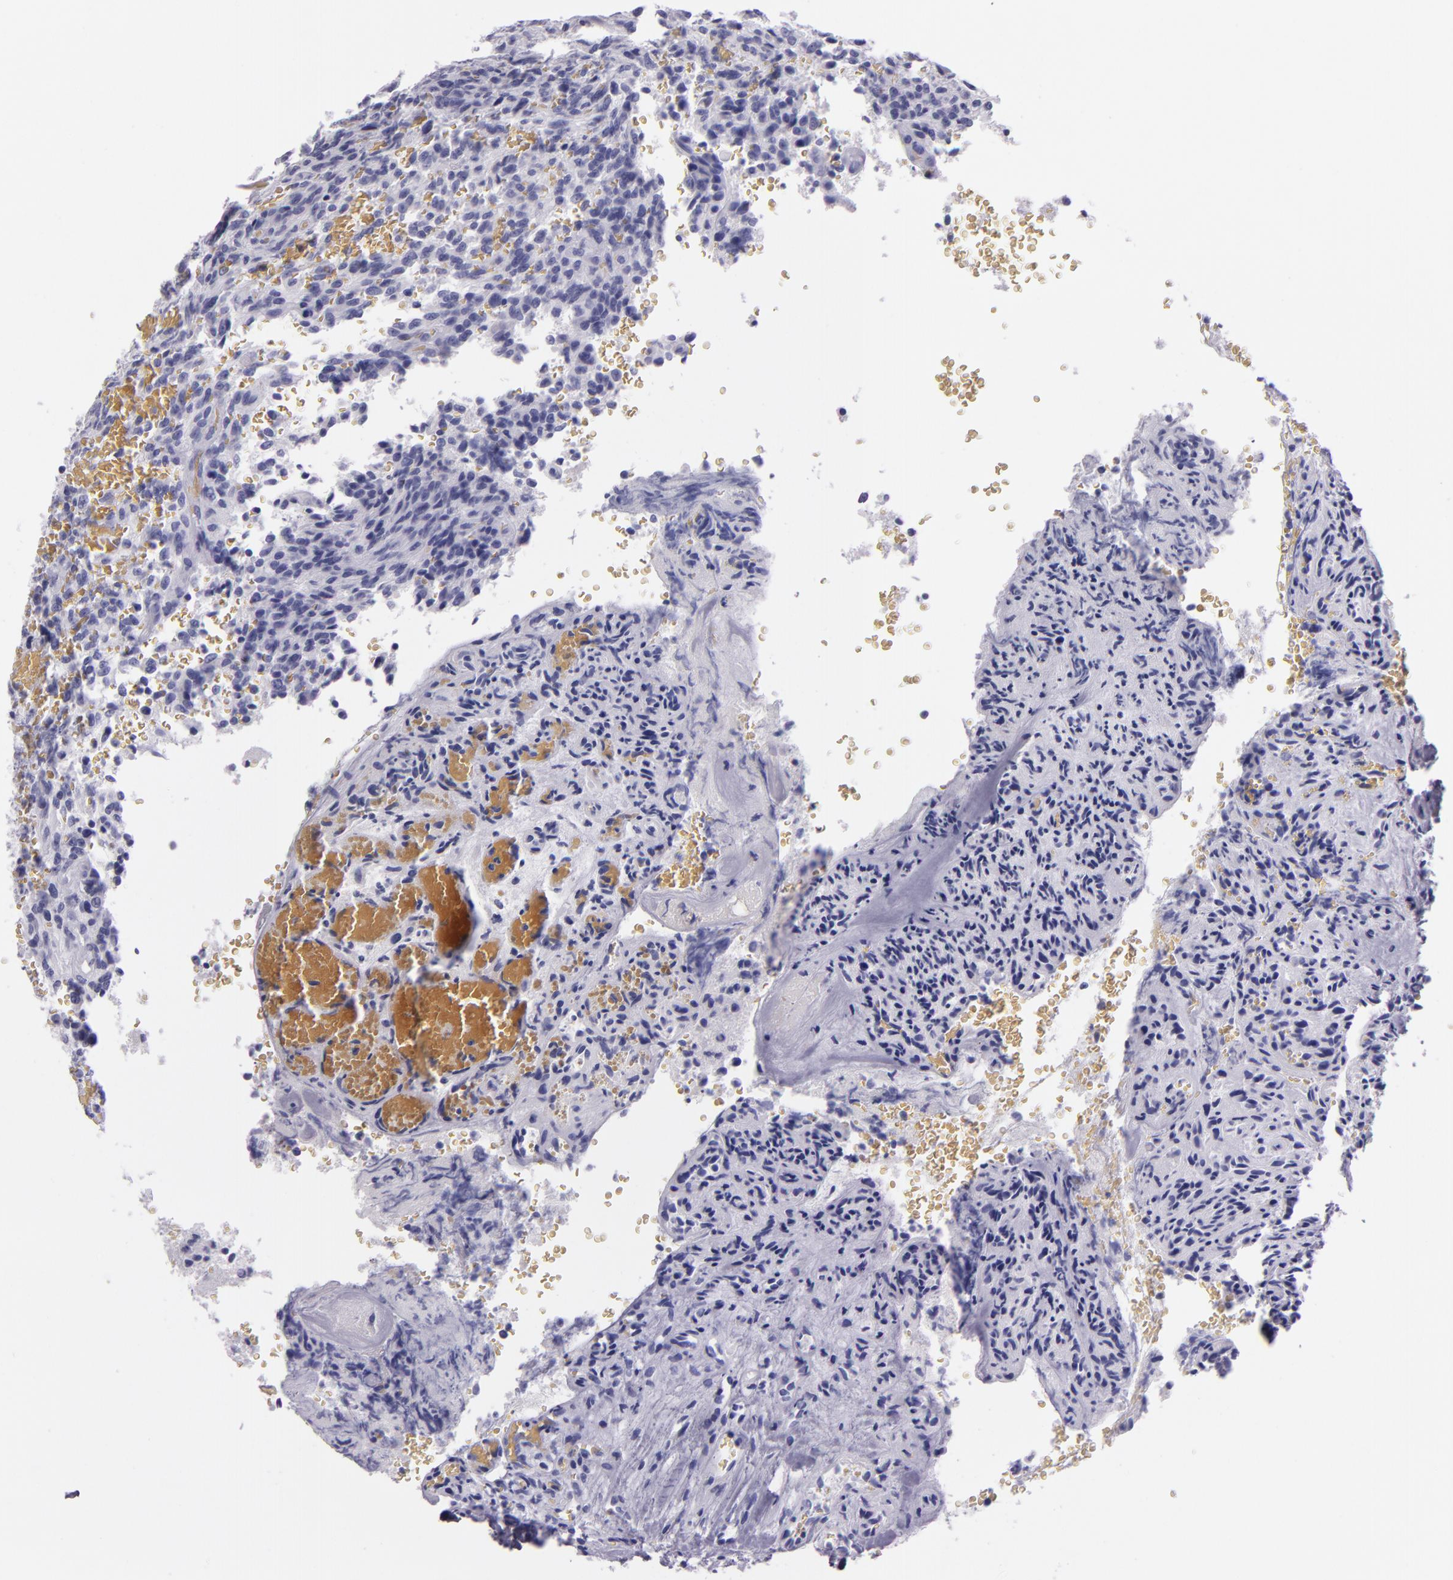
{"staining": {"intensity": "negative", "quantity": "none", "location": "none"}, "tissue": "glioma", "cell_type": "Tumor cells", "image_type": "cancer", "snomed": [{"axis": "morphology", "description": "Normal tissue, NOS"}, {"axis": "morphology", "description": "Glioma, malignant, High grade"}, {"axis": "topography", "description": "Cerebral cortex"}], "caption": "Immunohistochemistry photomicrograph of human malignant glioma (high-grade) stained for a protein (brown), which displays no positivity in tumor cells.", "gene": "MUC5AC", "patient": {"sex": "male", "age": 56}}